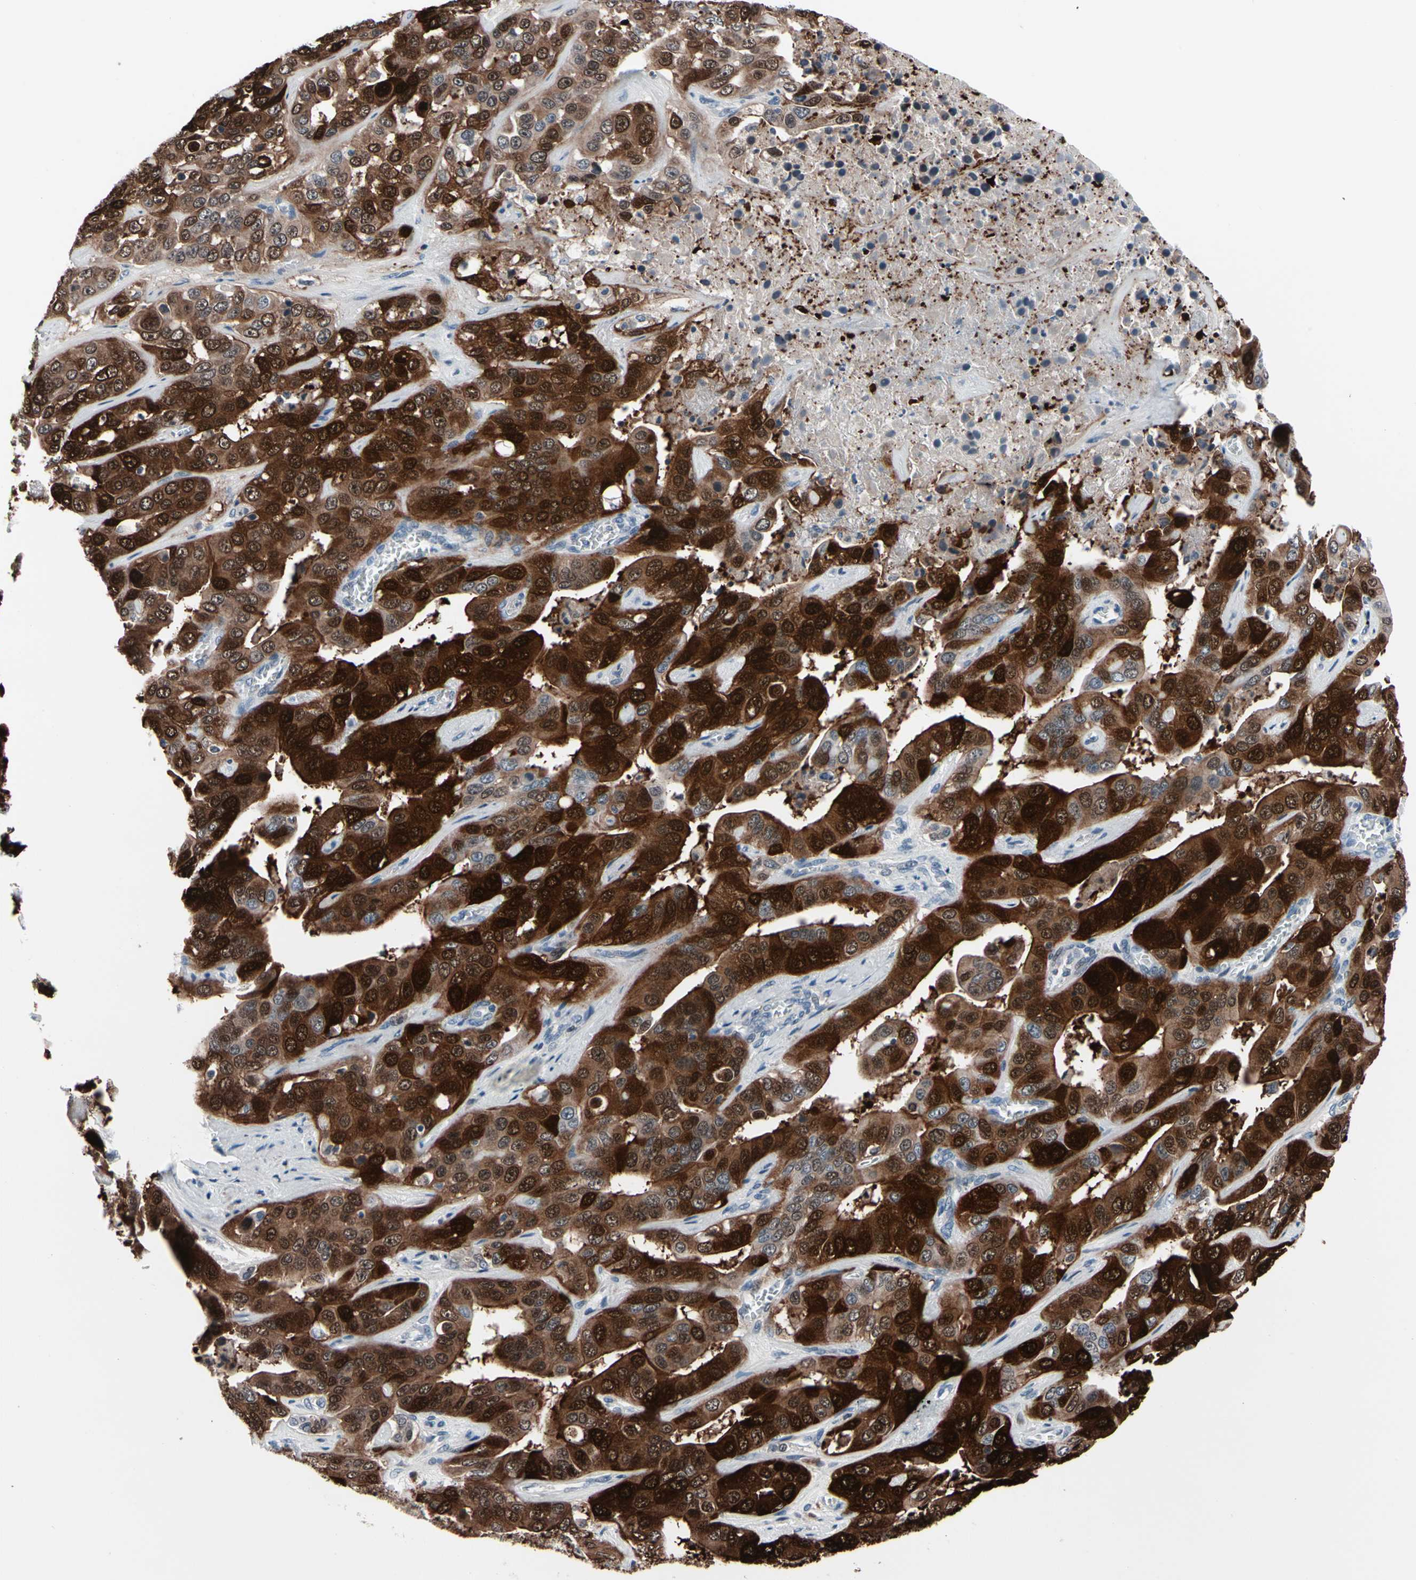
{"staining": {"intensity": "strong", "quantity": ">75%", "location": "cytoplasmic/membranous,nuclear"}, "tissue": "liver cancer", "cell_type": "Tumor cells", "image_type": "cancer", "snomed": [{"axis": "morphology", "description": "Cholangiocarcinoma"}, {"axis": "topography", "description": "Liver"}], "caption": "DAB (3,3'-diaminobenzidine) immunohistochemical staining of liver cancer demonstrates strong cytoplasmic/membranous and nuclear protein staining in approximately >75% of tumor cells.", "gene": "TXN", "patient": {"sex": "female", "age": 52}}